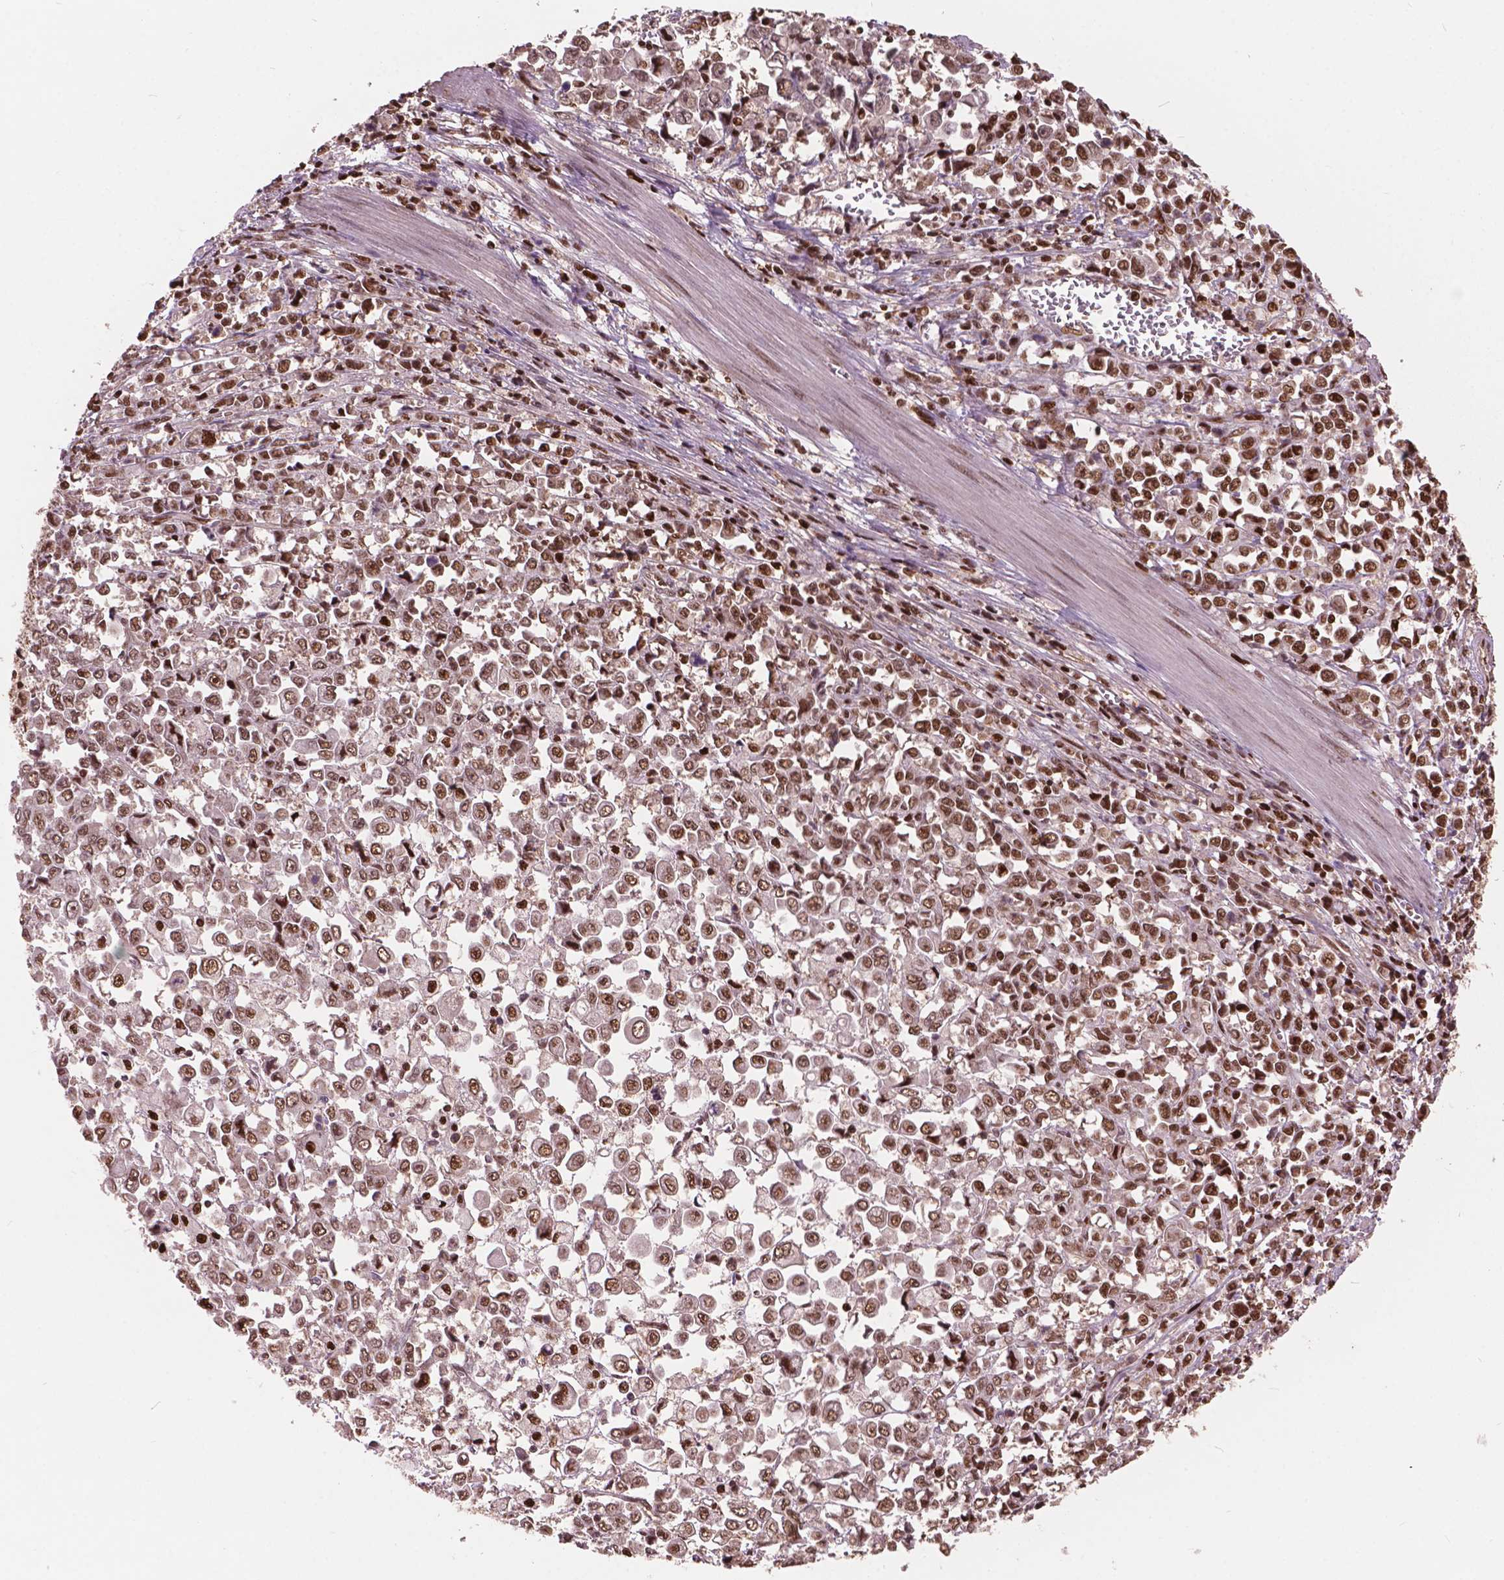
{"staining": {"intensity": "moderate", "quantity": ">75%", "location": "nuclear"}, "tissue": "stomach cancer", "cell_type": "Tumor cells", "image_type": "cancer", "snomed": [{"axis": "morphology", "description": "Adenocarcinoma, NOS"}, {"axis": "topography", "description": "Stomach, upper"}], "caption": "This is a histology image of immunohistochemistry staining of stomach cancer, which shows moderate staining in the nuclear of tumor cells.", "gene": "ANP32B", "patient": {"sex": "male", "age": 70}}